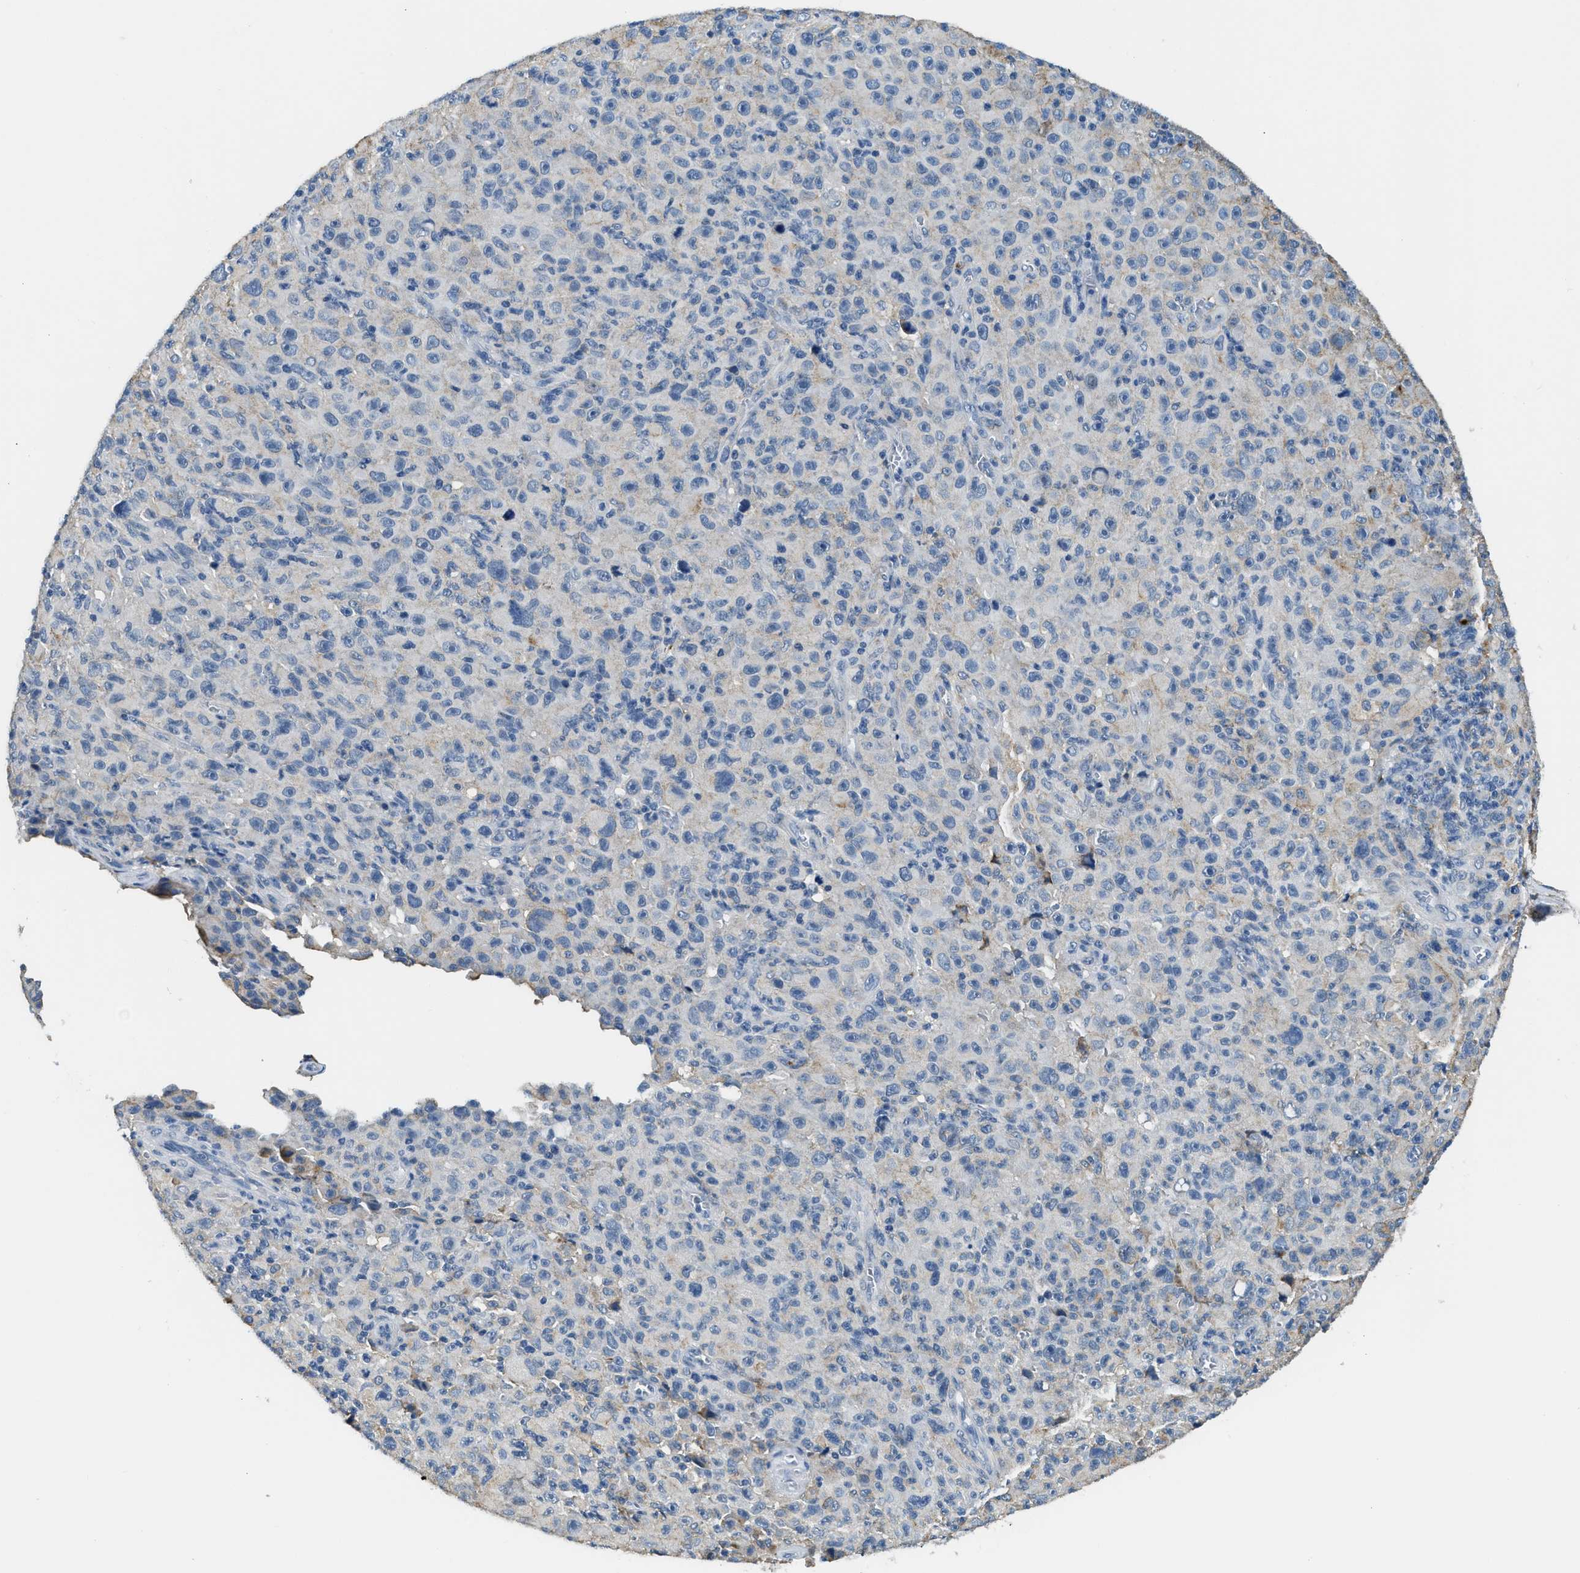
{"staining": {"intensity": "negative", "quantity": "none", "location": "none"}, "tissue": "melanoma", "cell_type": "Tumor cells", "image_type": "cancer", "snomed": [{"axis": "morphology", "description": "Malignant melanoma, NOS"}, {"axis": "topography", "description": "Skin"}], "caption": "Human melanoma stained for a protein using immunohistochemistry (IHC) demonstrates no expression in tumor cells.", "gene": "LRP1", "patient": {"sex": "female", "age": 82}}